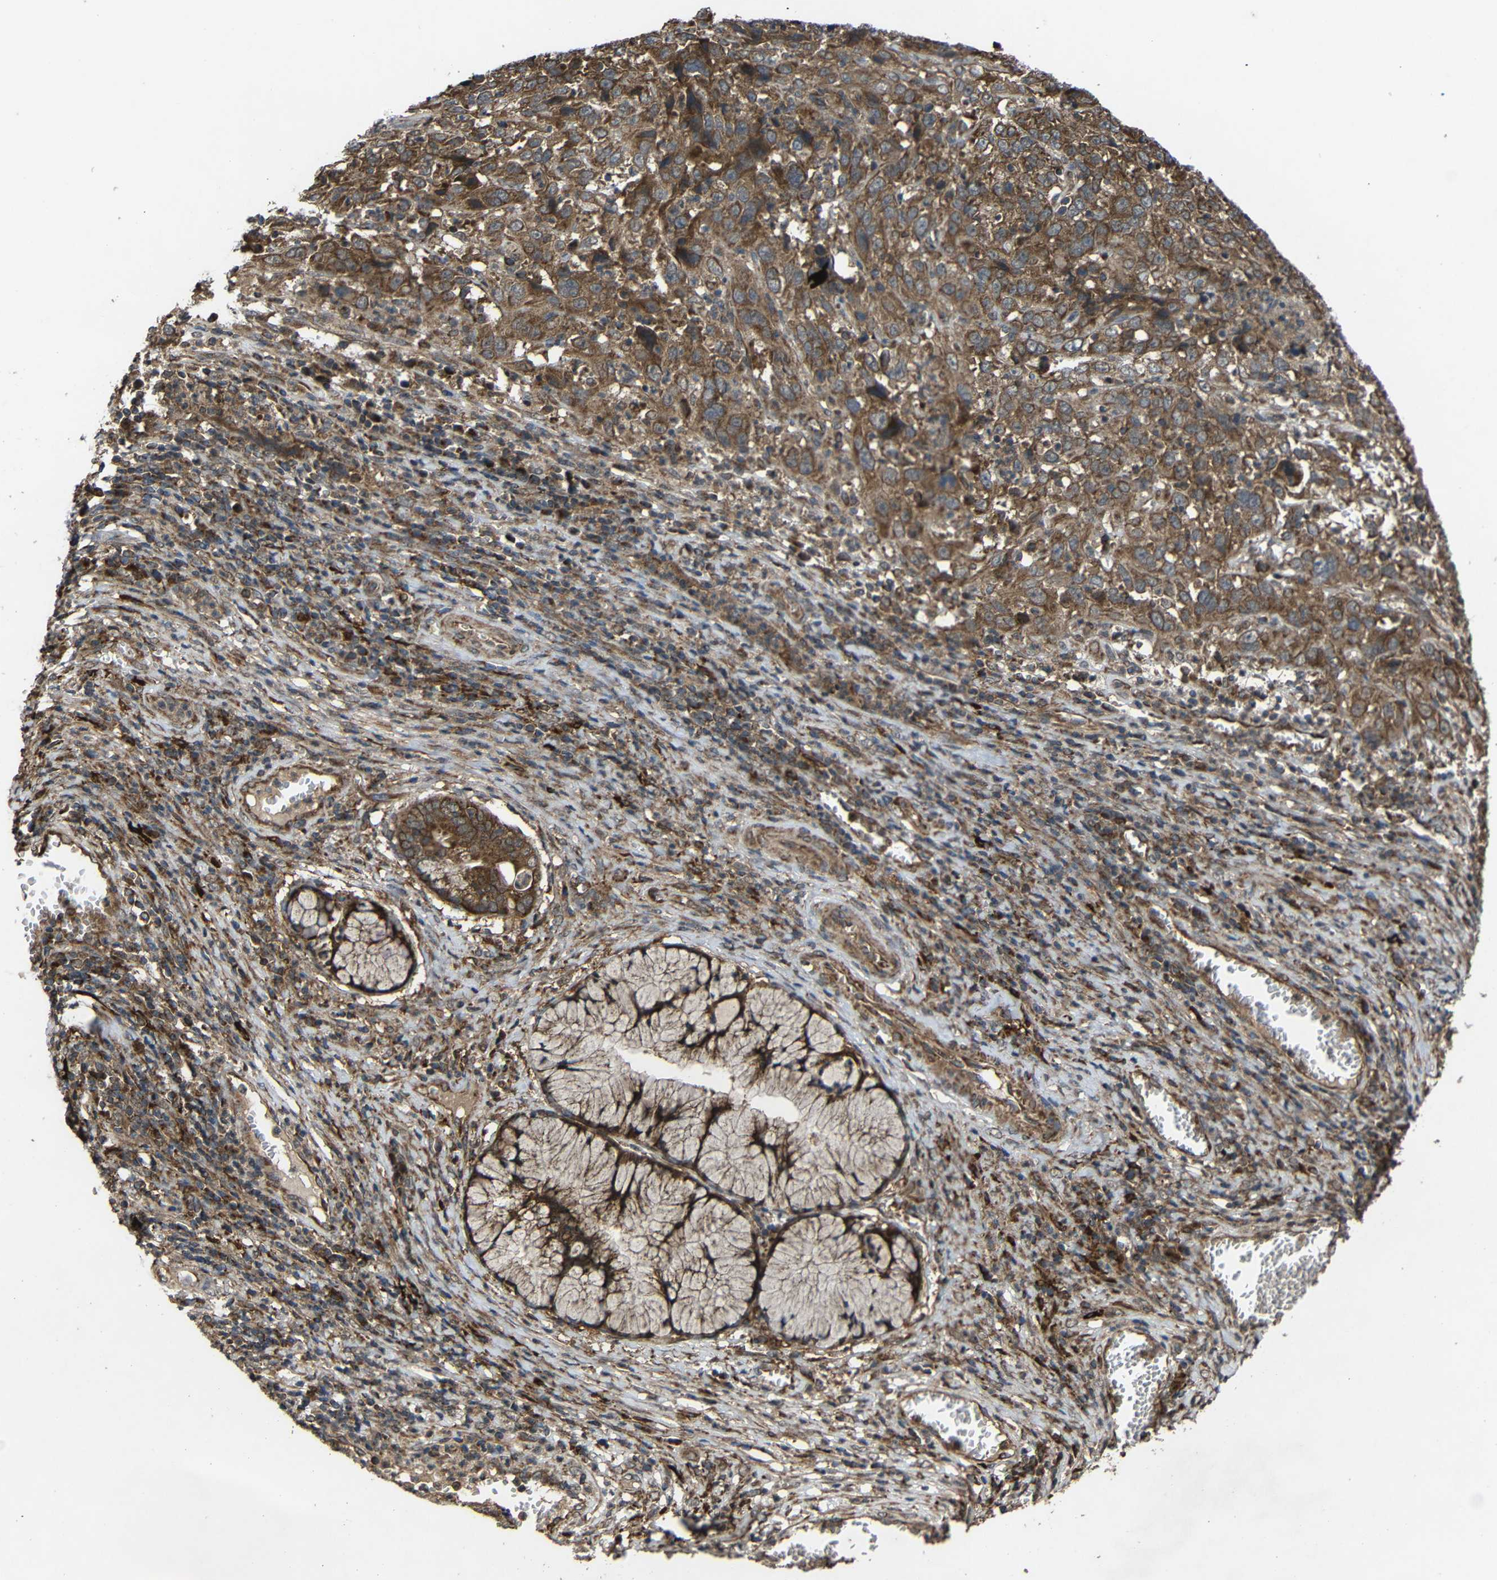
{"staining": {"intensity": "moderate", "quantity": ">75%", "location": "cytoplasmic/membranous"}, "tissue": "cervical cancer", "cell_type": "Tumor cells", "image_type": "cancer", "snomed": [{"axis": "morphology", "description": "Squamous cell carcinoma, NOS"}, {"axis": "topography", "description": "Cervix"}], "caption": "Moderate cytoplasmic/membranous staining is seen in approximately >75% of tumor cells in cervical squamous cell carcinoma.", "gene": "C1GALT1", "patient": {"sex": "female", "age": 32}}